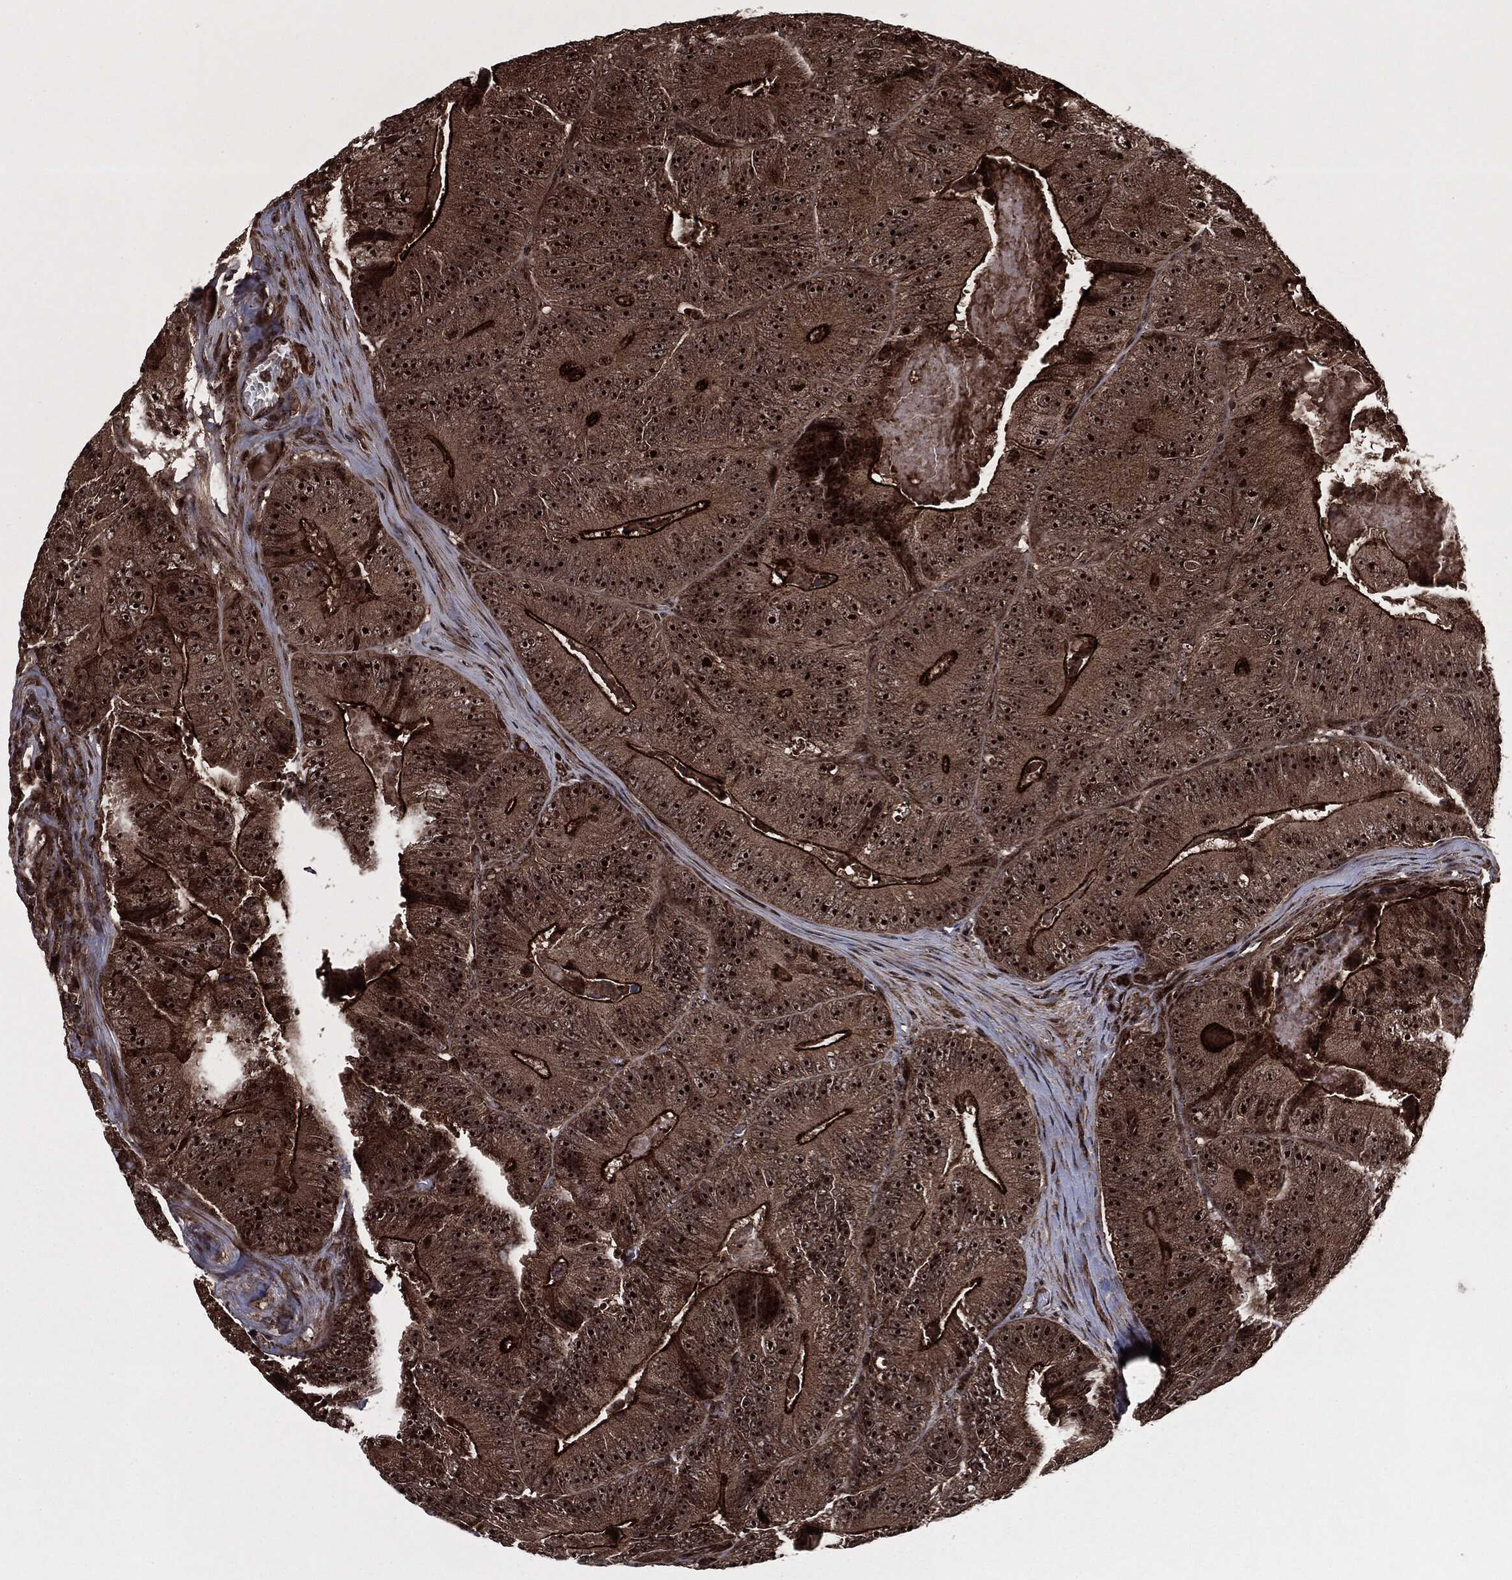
{"staining": {"intensity": "strong", "quantity": ">75%", "location": "cytoplasmic/membranous,nuclear"}, "tissue": "colorectal cancer", "cell_type": "Tumor cells", "image_type": "cancer", "snomed": [{"axis": "morphology", "description": "Adenocarcinoma, NOS"}, {"axis": "topography", "description": "Colon"}], "caption": "Immunohistochemistry (IHC) of human colorectal cancer shows high levels of strong cytoplasmic/membranous and nuclear positivity in about >75% of tumor cells.", "gene": "CARD6", "patient": {"sex": "female", "age": 86}}